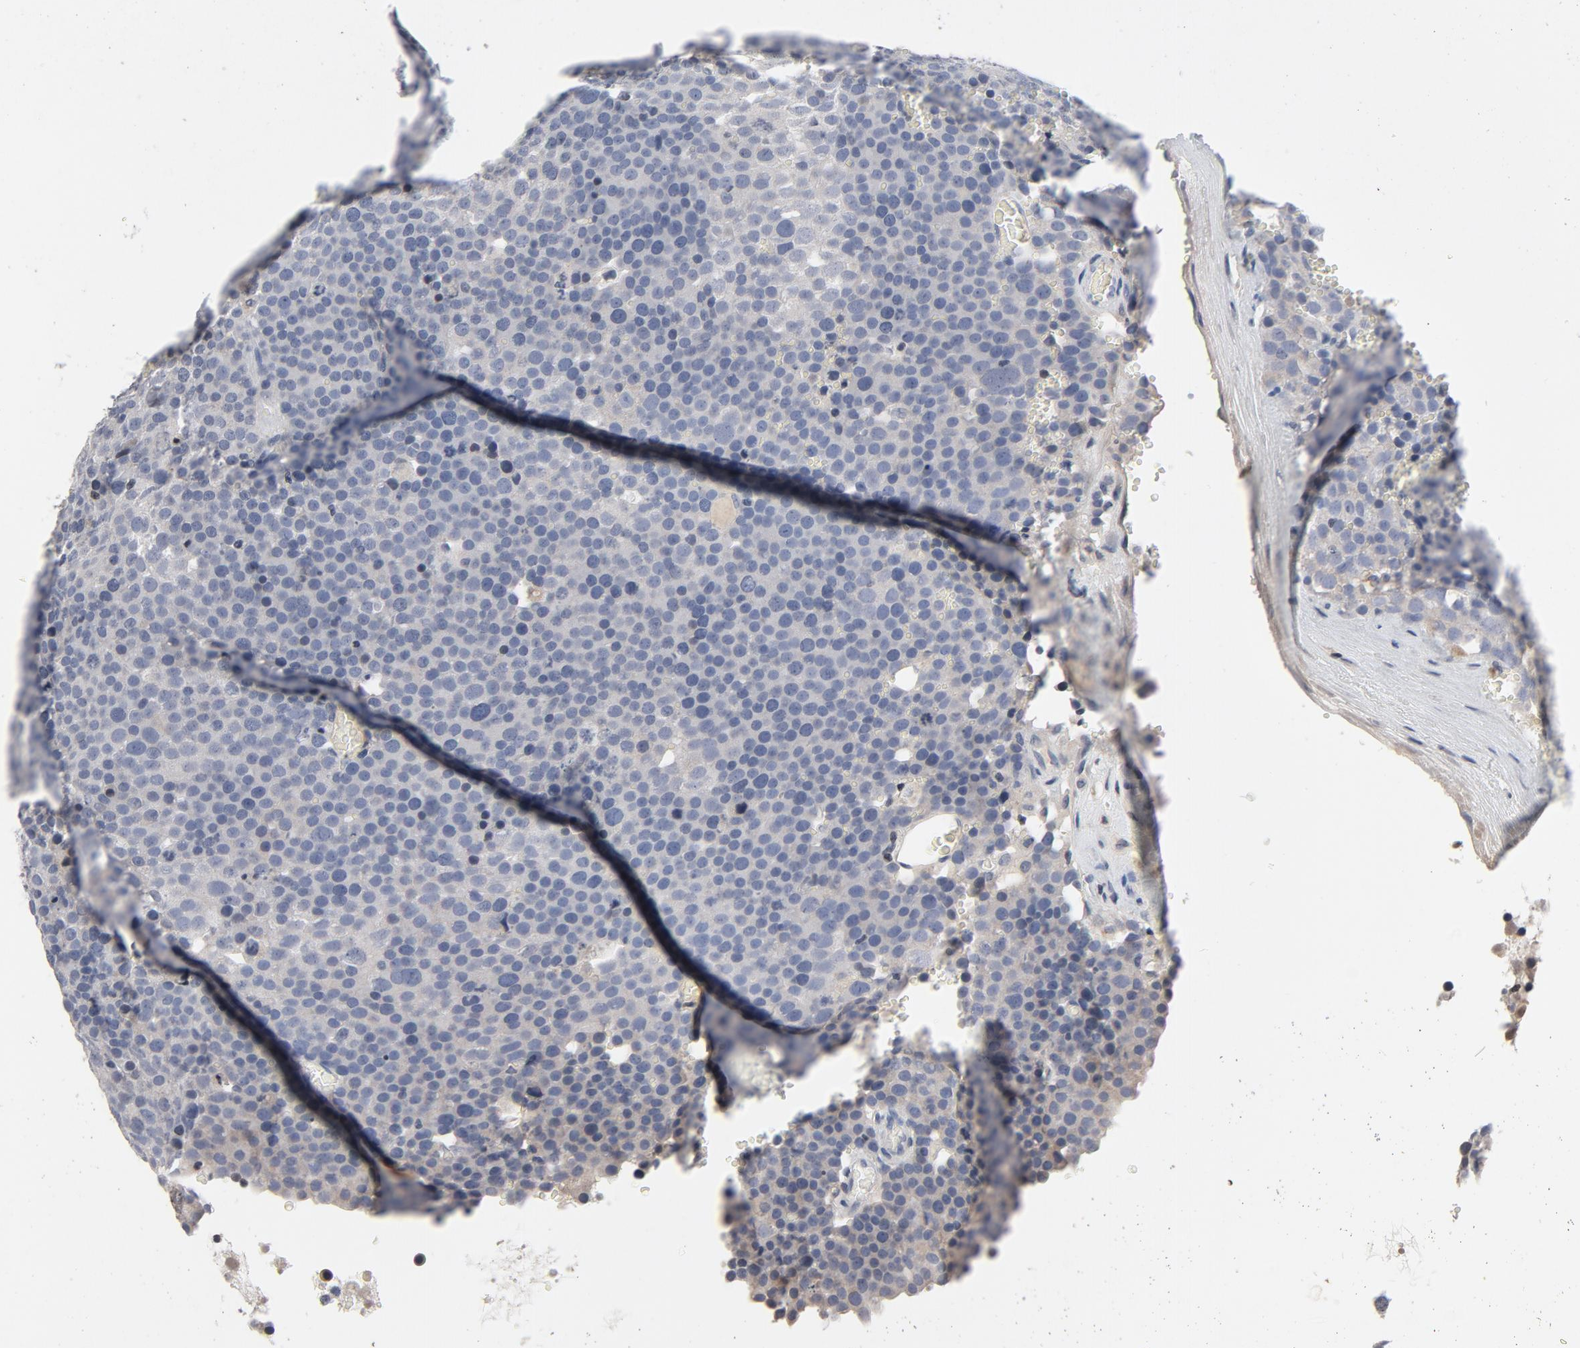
{"staining": {"intensity": "negative", "quantity": "none", "location": "none"}, "tissue": "testis cancer", "cell_type": "Tumor cells", "image_type": "cancer", "snomed": [{"axis": "morphology", "description": "Seminoma, NOS"}, {"axis": "topography", "description": "Testis"}], "caption": "This is an immunohistochemistry photomicrograph of seminoma (testis). There is no staining in tumor cells.", "gene": "TCL1A", "patient": {"sex": "male", "age": 71}}